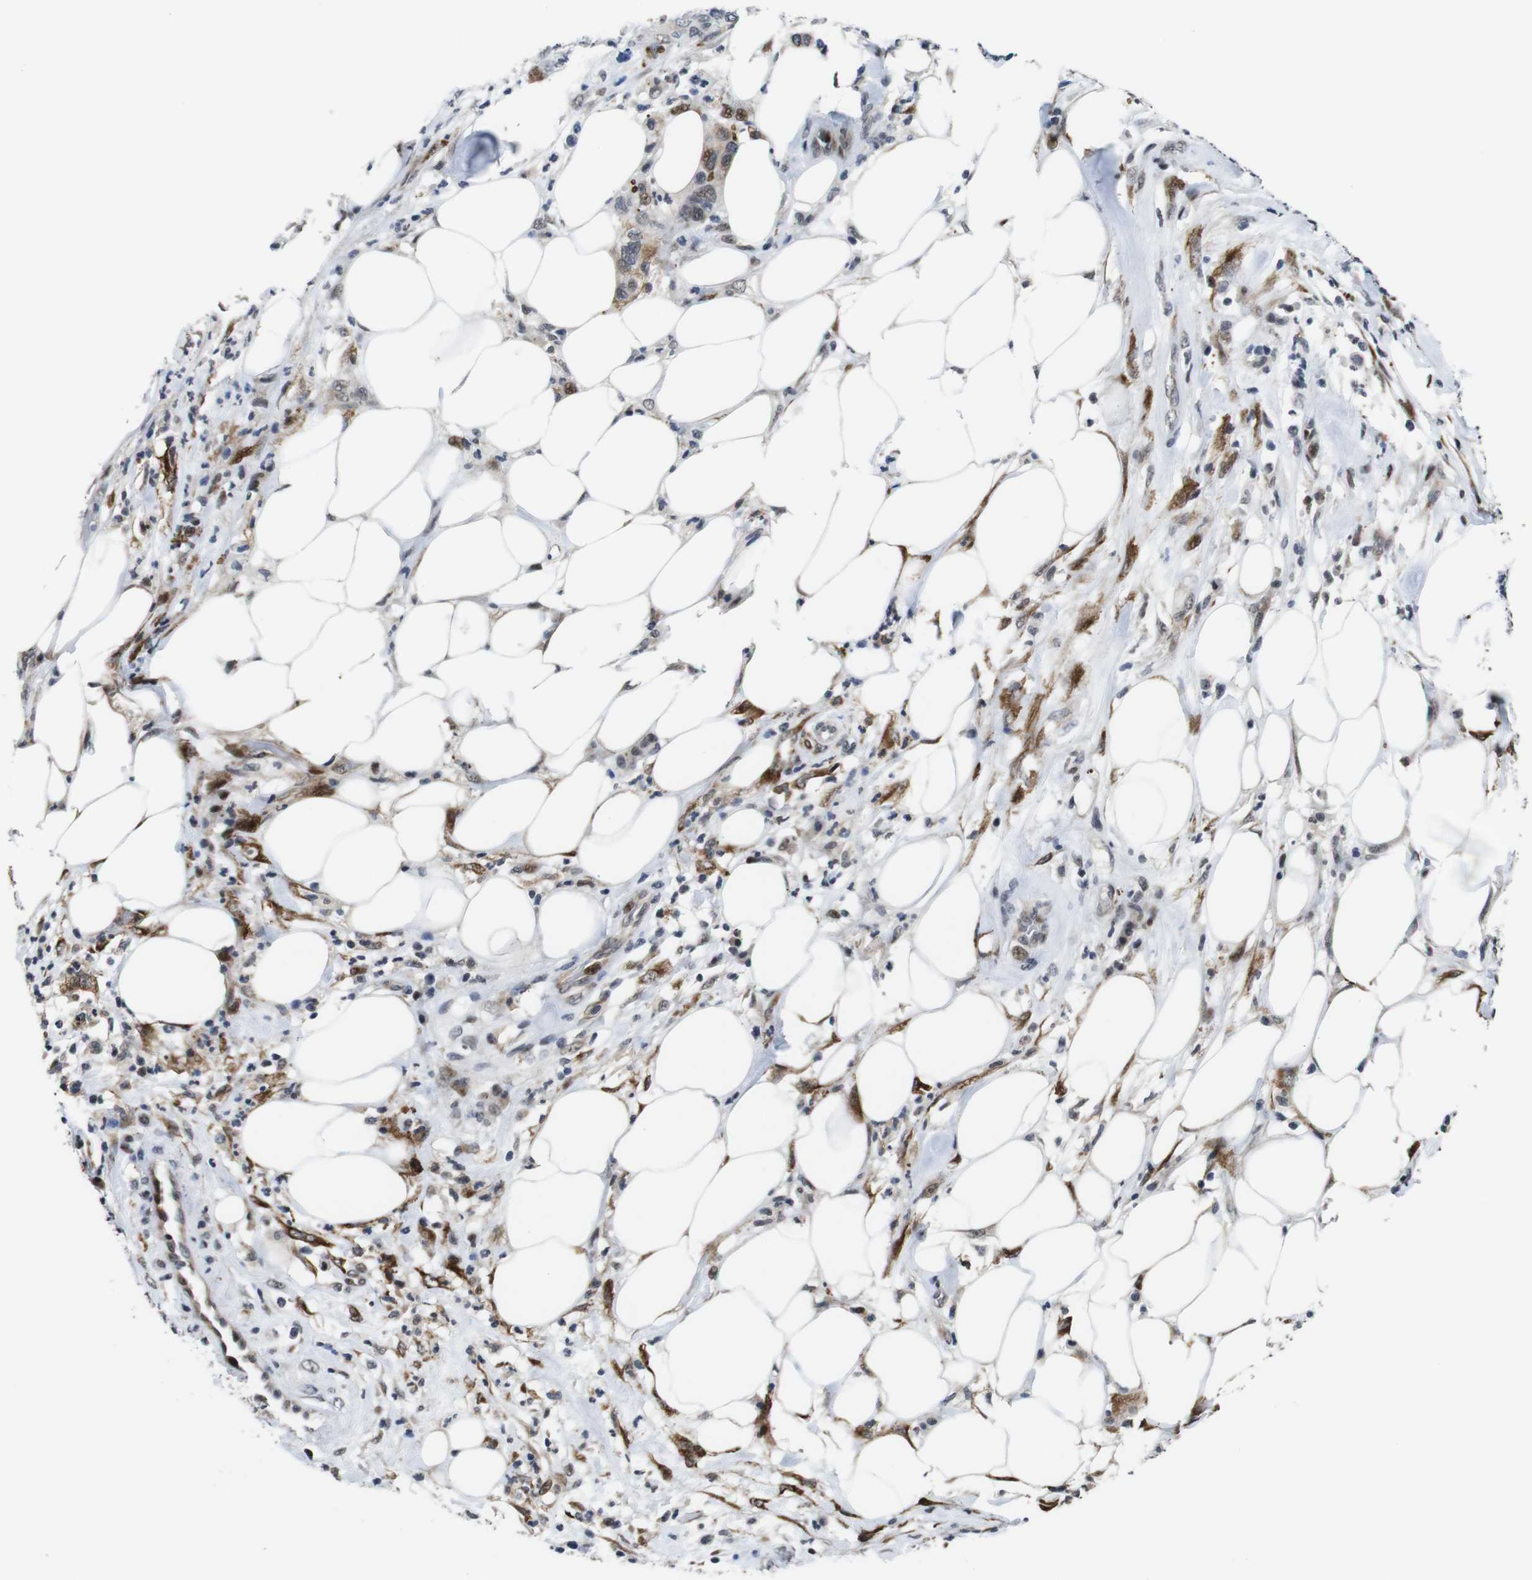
{"staining": {"intensity": "moderate", "quantity": "<25%", "location": "cytoplasmic/membranous,nuclear"}, "tissue": "pancreatic cancer", "cell_type": "Tumor cells", "image_type": "cancer", "snomed": [{"axis": "morphology", "description": "Adenocarcinoma, NOS"}, {"axis": "topography", "description": "Pancreas"}], "caption": "Immunohistochemical staining of human adenocarcinoma (pancreatic) reveals moderate cytoplasmic/membranous and nuclear protein expression in about <25% of tumor cells.", "gene": "EIF4G1", "patient": {"sex": "female", "age": 71}}